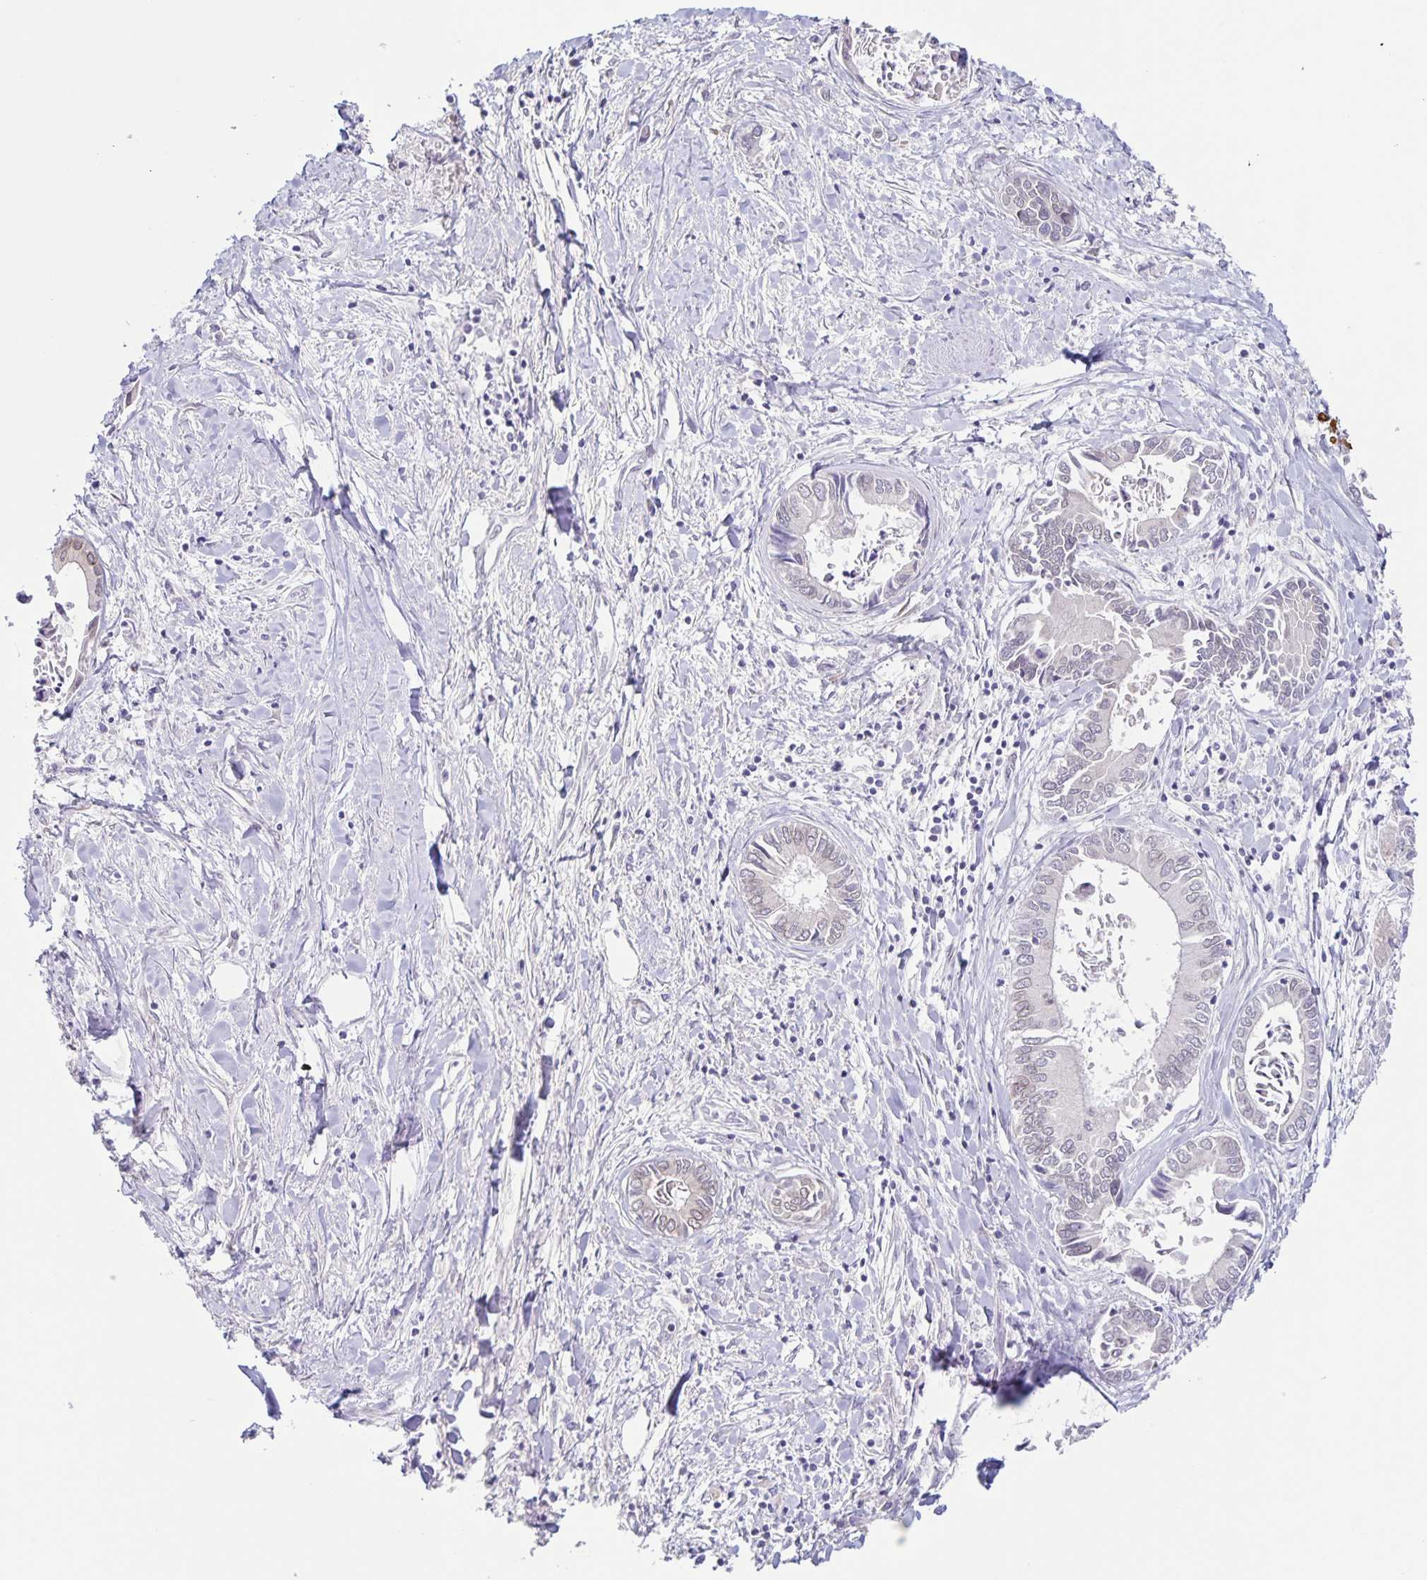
{"staining": {"intensity": "weak", "quantity": "25%-75%", "location": "cytoplasmic/membranous,nuclear"}, "tissue": "liver cancer", "cell_type": "Tumor cells", "image_type": "cancer", "snomed": [{"axis": "morphology", "description": "Cholangiocarcinoma"}, {"axis": "topography", "description": "Liver"}], "caption": "This is a micrograph of immunohistochemistry (IHC) staining of liver cancer (cholangiocarcinoma), which shows weak positivity in the cytoplasmic/membranous and nuclear of tumor cells.", "gene": "SYNE2", "patient": {"sex": "male", "age": 66}}